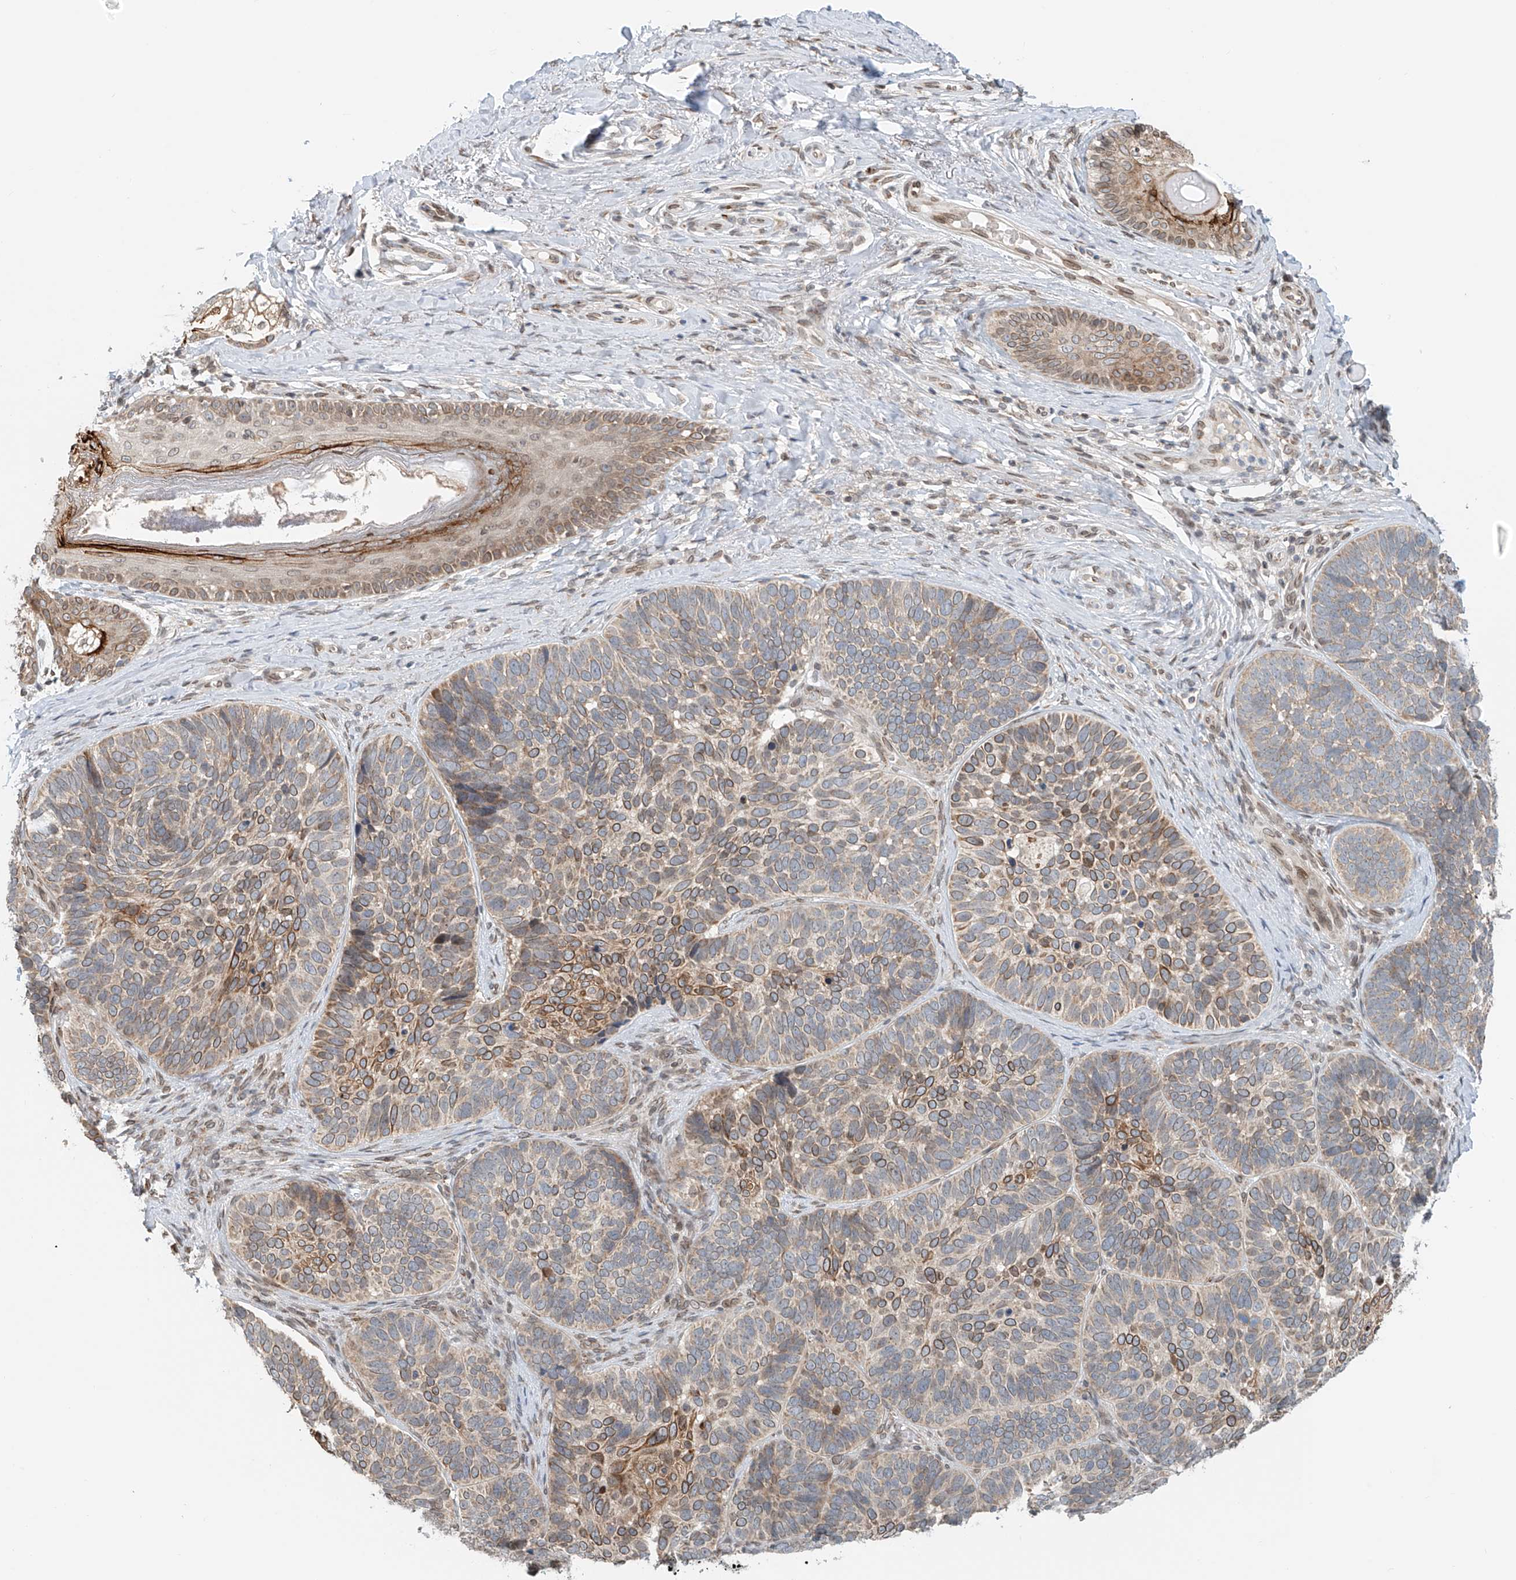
{"staining": {"intensity": "moderate", "quantity": "25%-75%", "location": "cytoplasmic/membranous,nuclear"}, "tissue": "skin cancer", "cell_type": "Tumor cells", "image_type": "cancer", "snomed": [{"axis": "morphology", "description": "Basal cell carcinoma"}, {"axis": "topography", "description": "Skin"}], "caption": "Immunohistochemistry micrograph of human skin cancer stained for a protein (brown), which demonstrates medium levels of moderate cytoplasmic/membranous and nuclear staining in about 25%-75% of tumor cells.", "gene": "STARD9", "patient": {"sex": "male", "age": 62}}